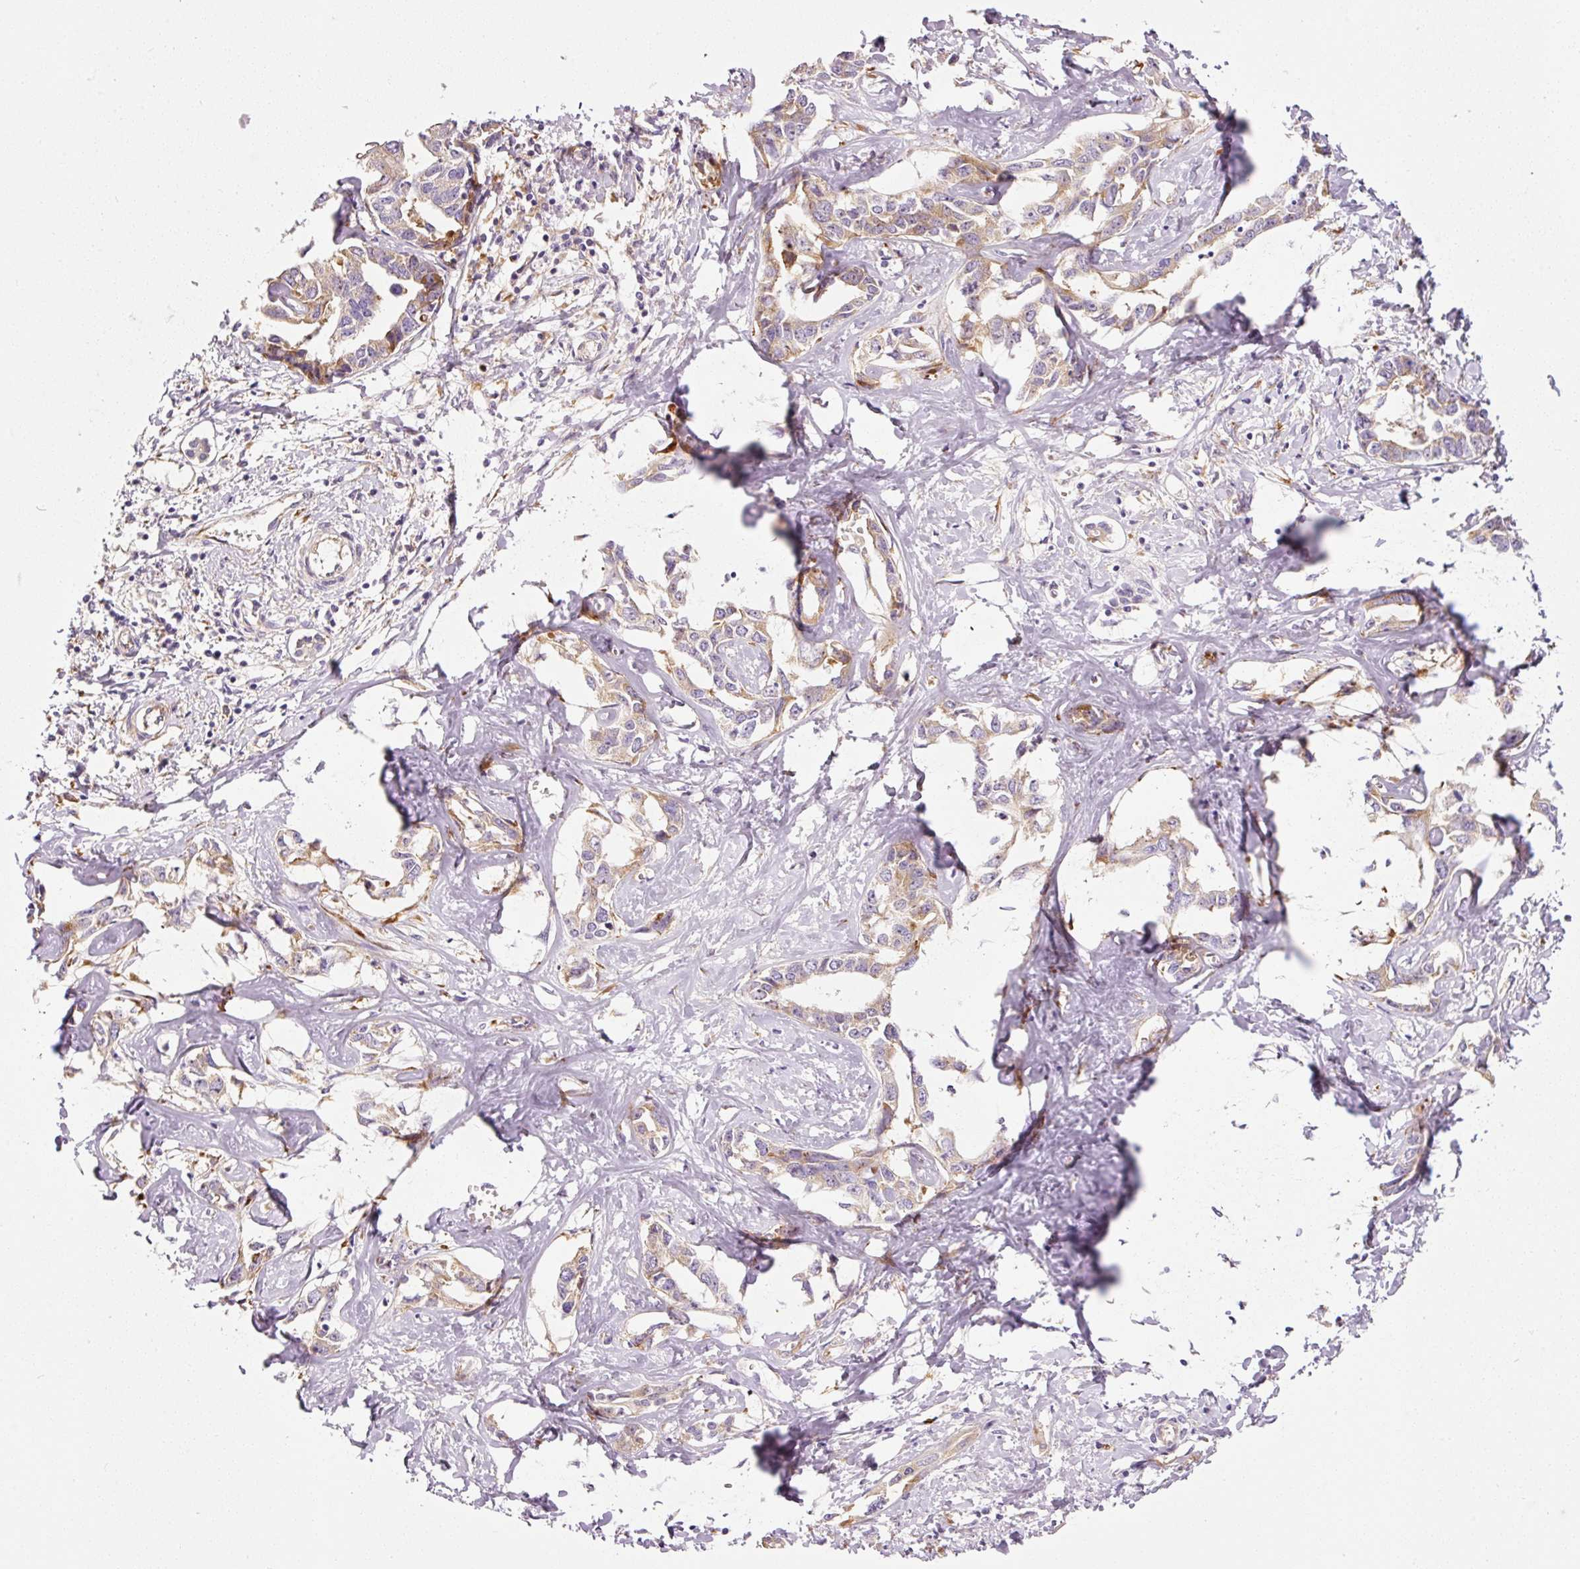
{"staining": {"intensity": "moderate", "quantity": ">75%", "location": "cytoplasmic/membranous"}, "tissue": "liver cancer", "cell_type": "Tumor cells", "image_type": "cancer", "snomed": [{"axis": "morphology", "description": "Cholangiocarcinoma"}, {"axis": "topography", "description": "Liver"}], "caption": "Moderate cytoplasmic/membranous protein expression is identified in approximately >75% of tumor cells in liver cancer. The staining is performed using DAB (3,3'-diaminobenzidine) brown chromogen to label protein expression. The nuclei are counter-stained blue using hematoxylin.", "gene": "RPL10A", "patient": {"sex": "male", "age": 59}}